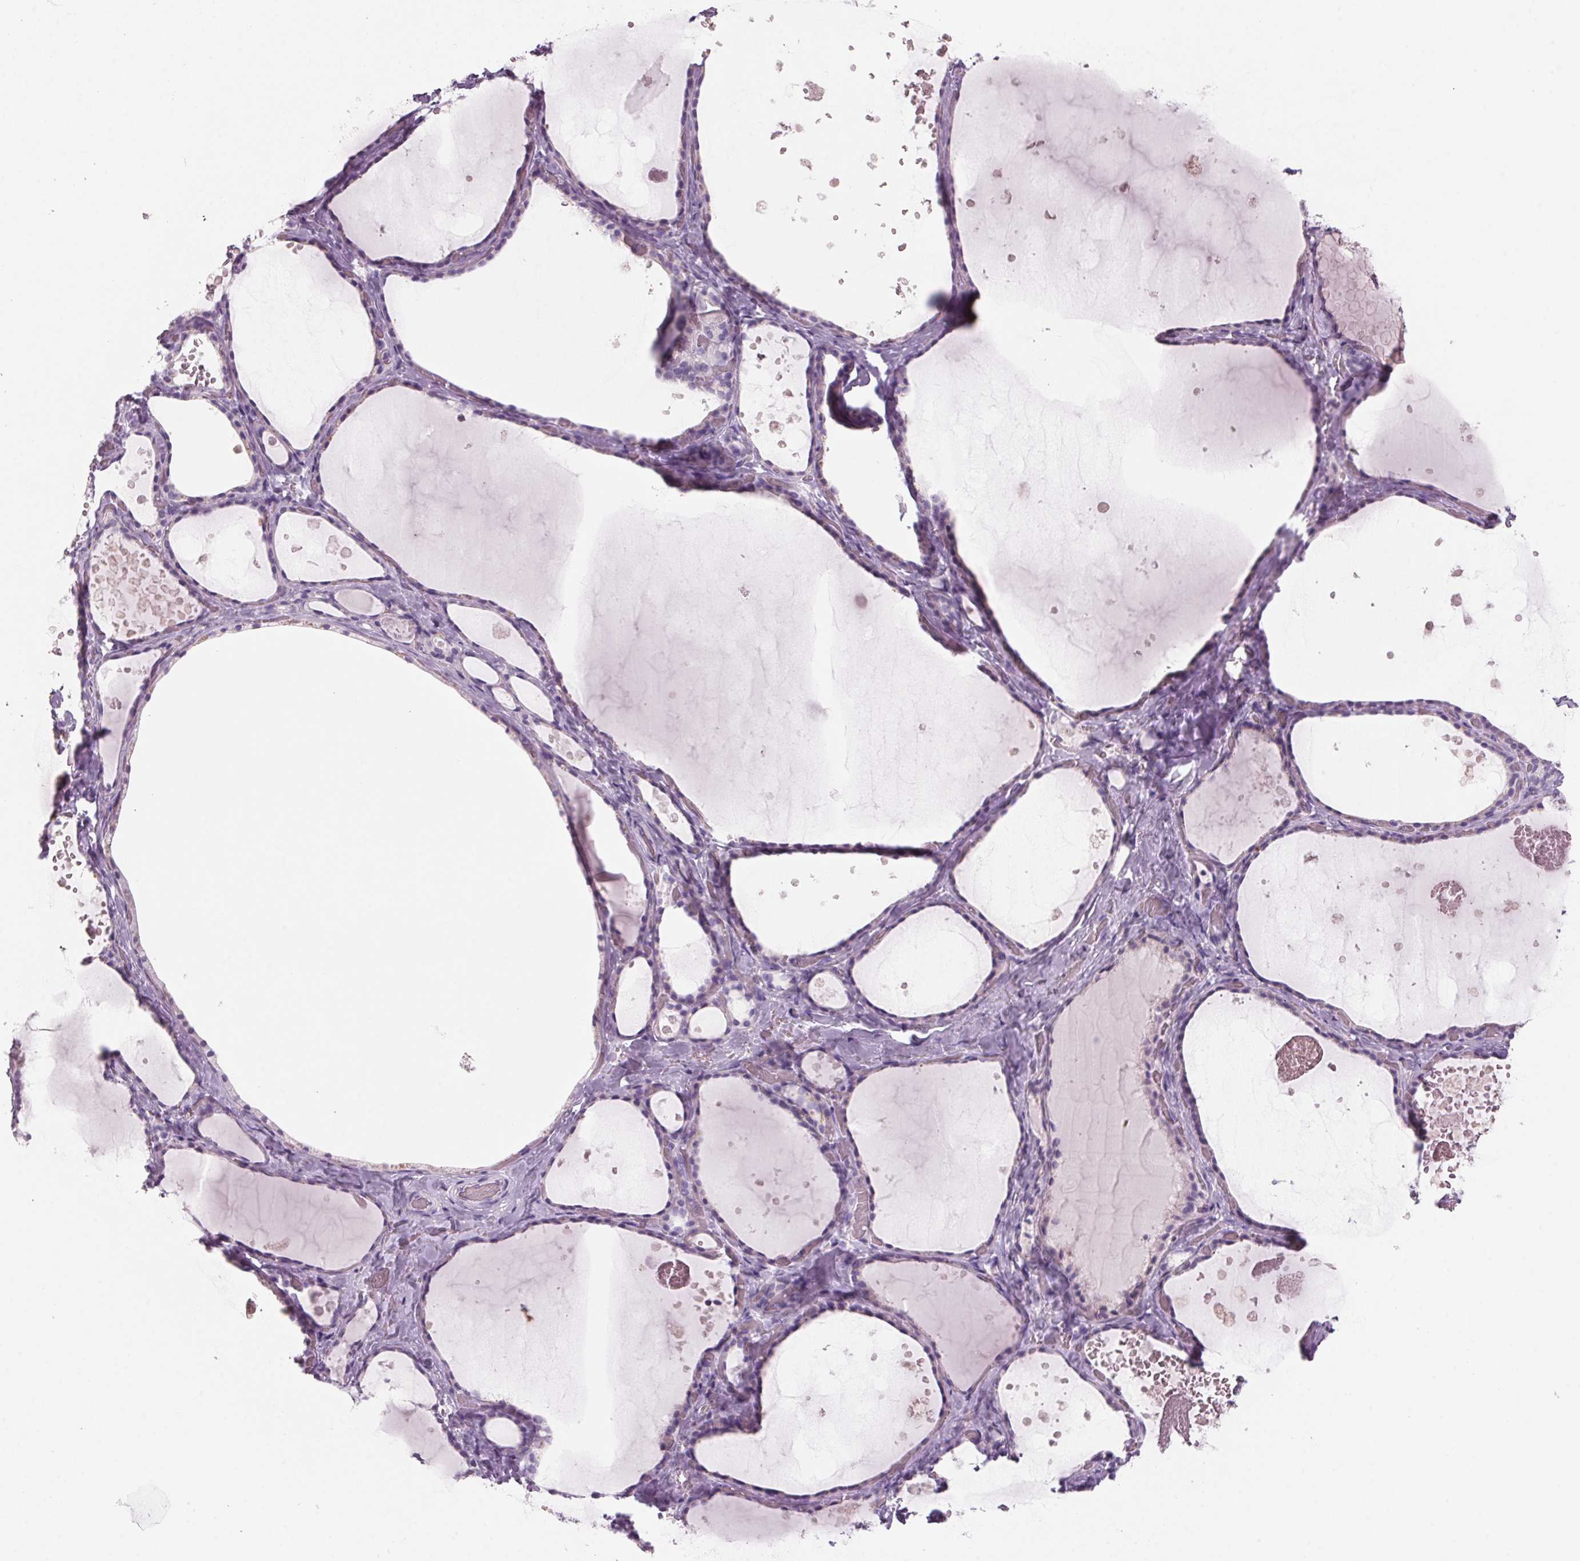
{"staining": {"intensity": "negative", "quantity": "none", "location": "none"}, "tissue": "thyroid gland", "cell_type": "Glandular cells", "image_type": "normal", "snomed": [{"axis": "morphology", "description": "Normal tissue, NOS"}, {"axis": "topography", "description": "Thyroid gland"}], "caption": "Protein analysis of unremarkable thyroid gland exhibits no significant staining in glandular cells.", "gene": "ADAM20", "patient": {"sex": "female", "age": 56}}